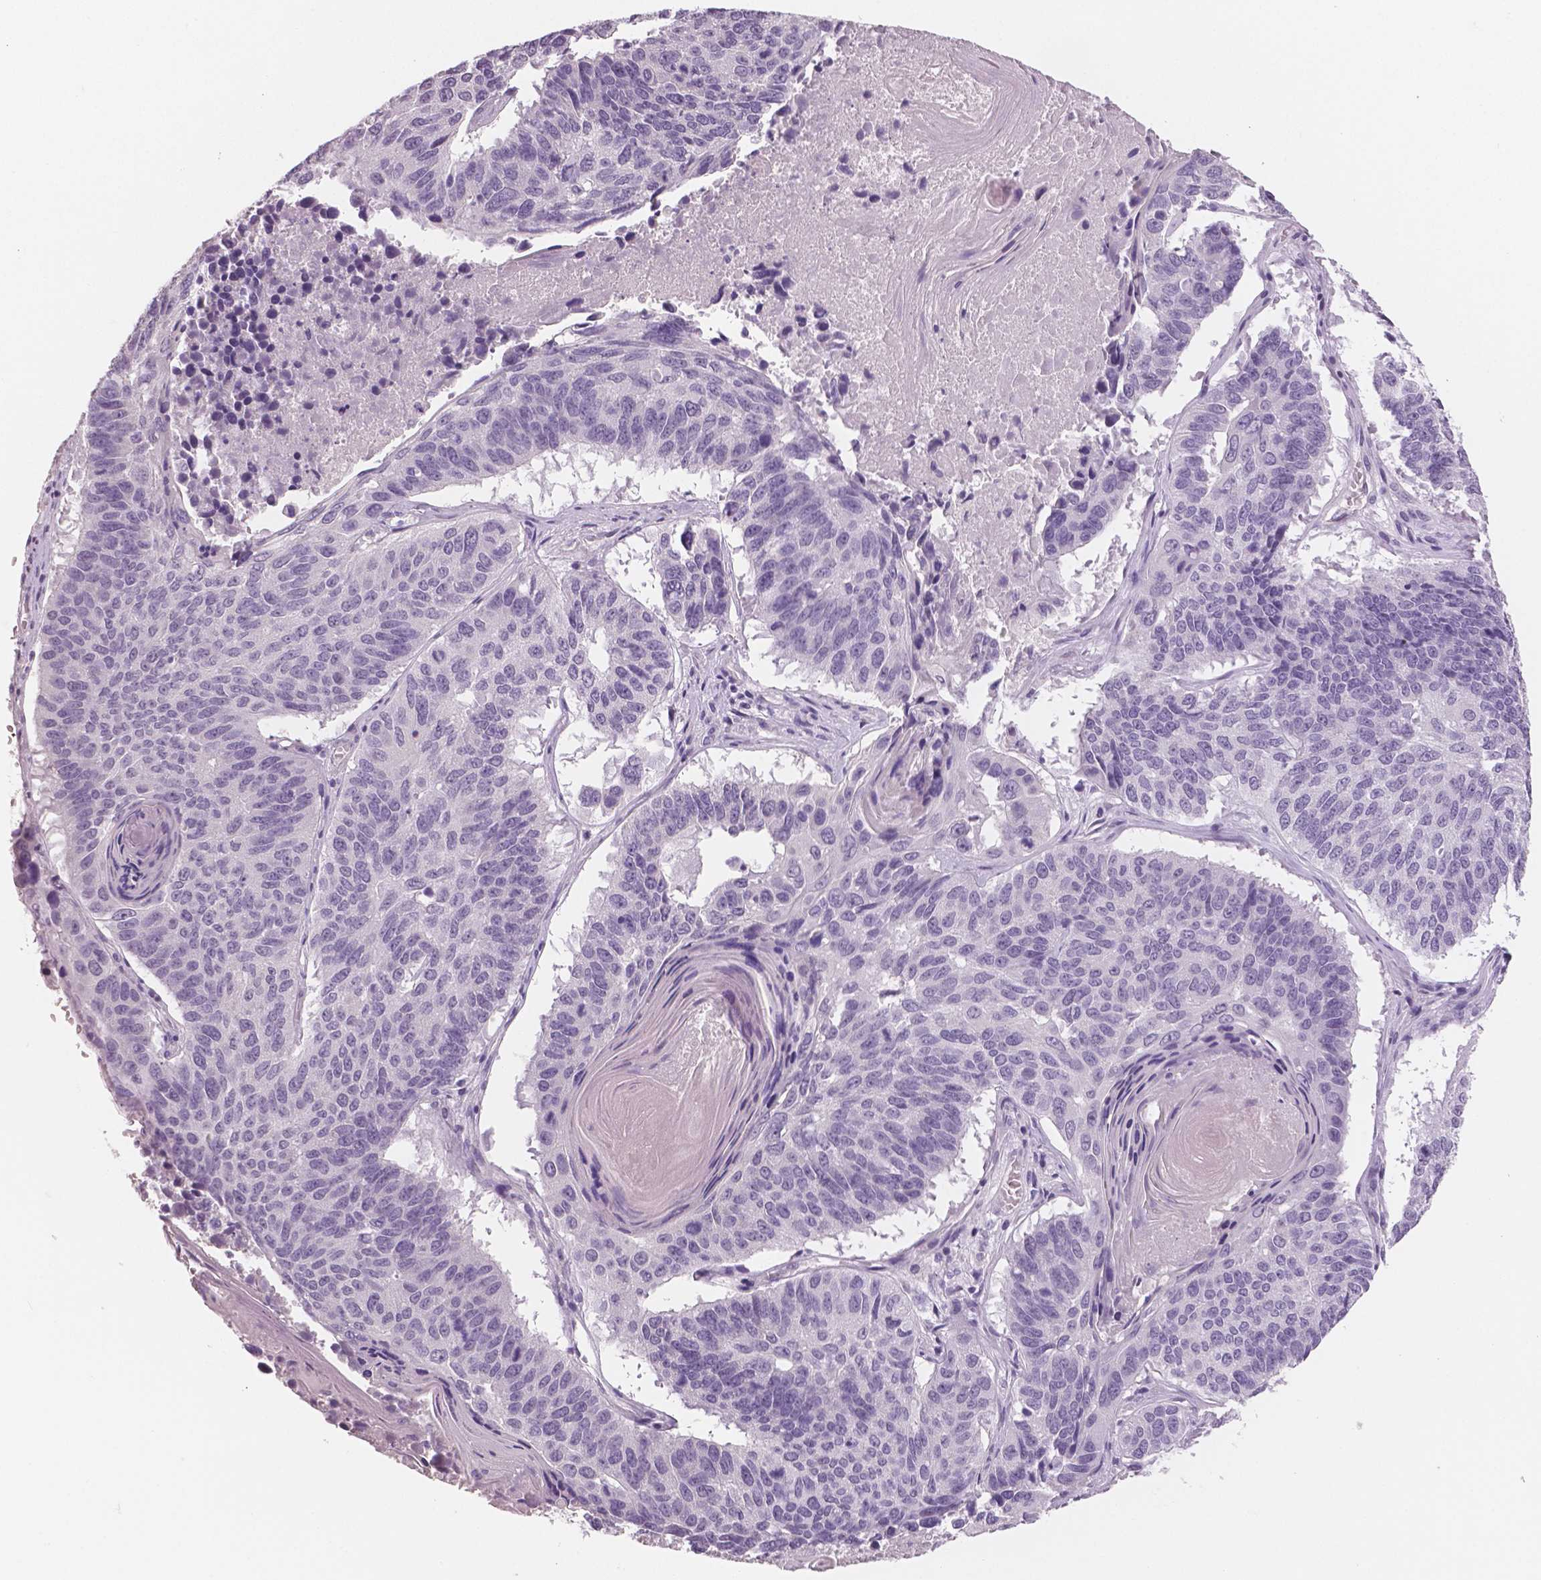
{"staining": {"intensity": "negative", "quantity": "none", "location": "none"}, "tissue": "lung cancer", "cell_type": "Tumor cells", "image_type": "cancer", "snomed": [{"axis": "morphology", "description": "Squamous cell carcinoma, NOS"}, {"axis": "topography", "description": "Lung"}], "caption": "DAB immunohistochemical staining of squamous cell carcinoma (lung) demonstrates no significant expression in tumor cells. (Brightfield microscopy of DAB IHC at high magnification).", "gene": "TSPAN7", "patient": {"sex": "male", "age": 73}}